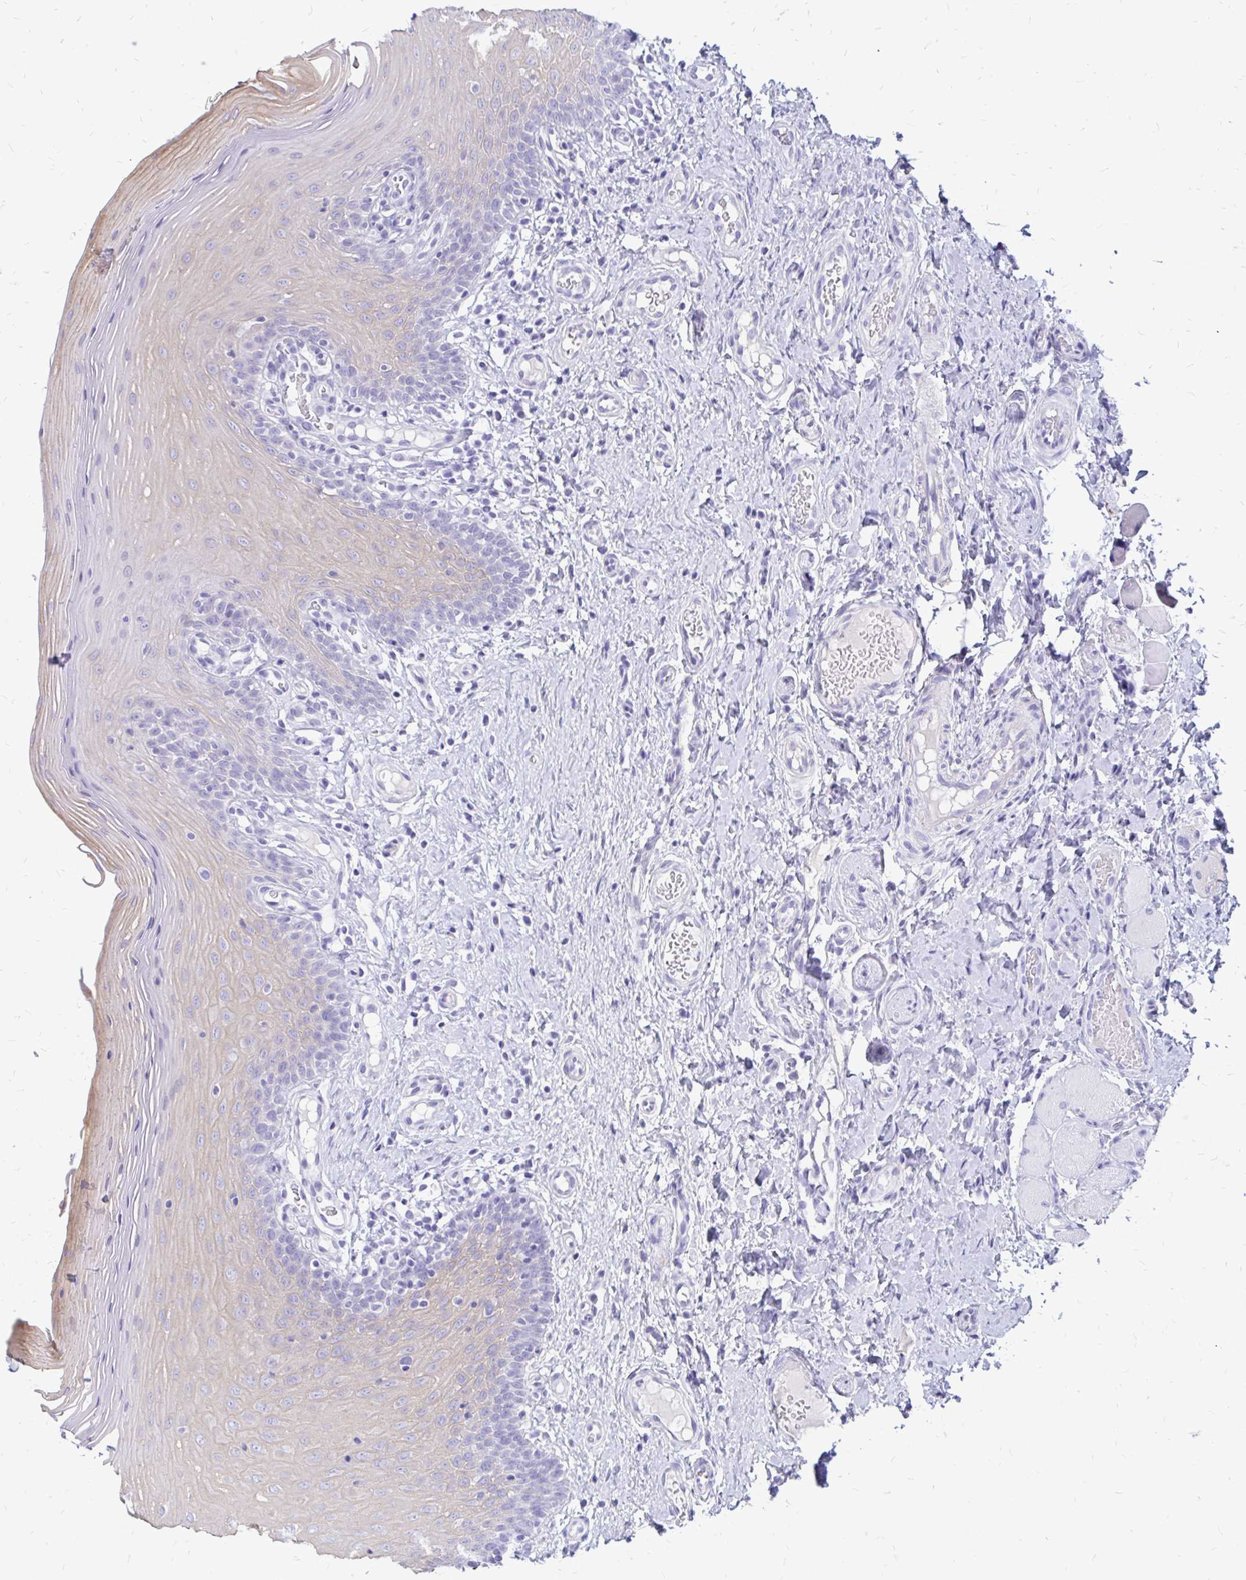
{"staining": {"intensity": "negative", "quantity": "none", "location": "none"}, "tissue": "oral mucosa", "cell_type": "Squamous epithelial cells", "image_type": "normal", "snomed": [{"axis": "morphology", "description": "Normal tissue, NOS"}, {"axis": "topography", "description": "Oral tissue"}, {"axis": "topography", "description": "Tounge, NOS"}], "caption": "A photomicrograph of oral mucosa stained for a protein displays no brown staining in squamous epithelial cells. (Stains: DAB (3,3'-diaminobenzidine) IHC with hematoxylin counter stain, Microscopy: brightfield microscopy at high magnification).", "gene": "IGSF5", "patient": {"sex": "female", "age": 58}}